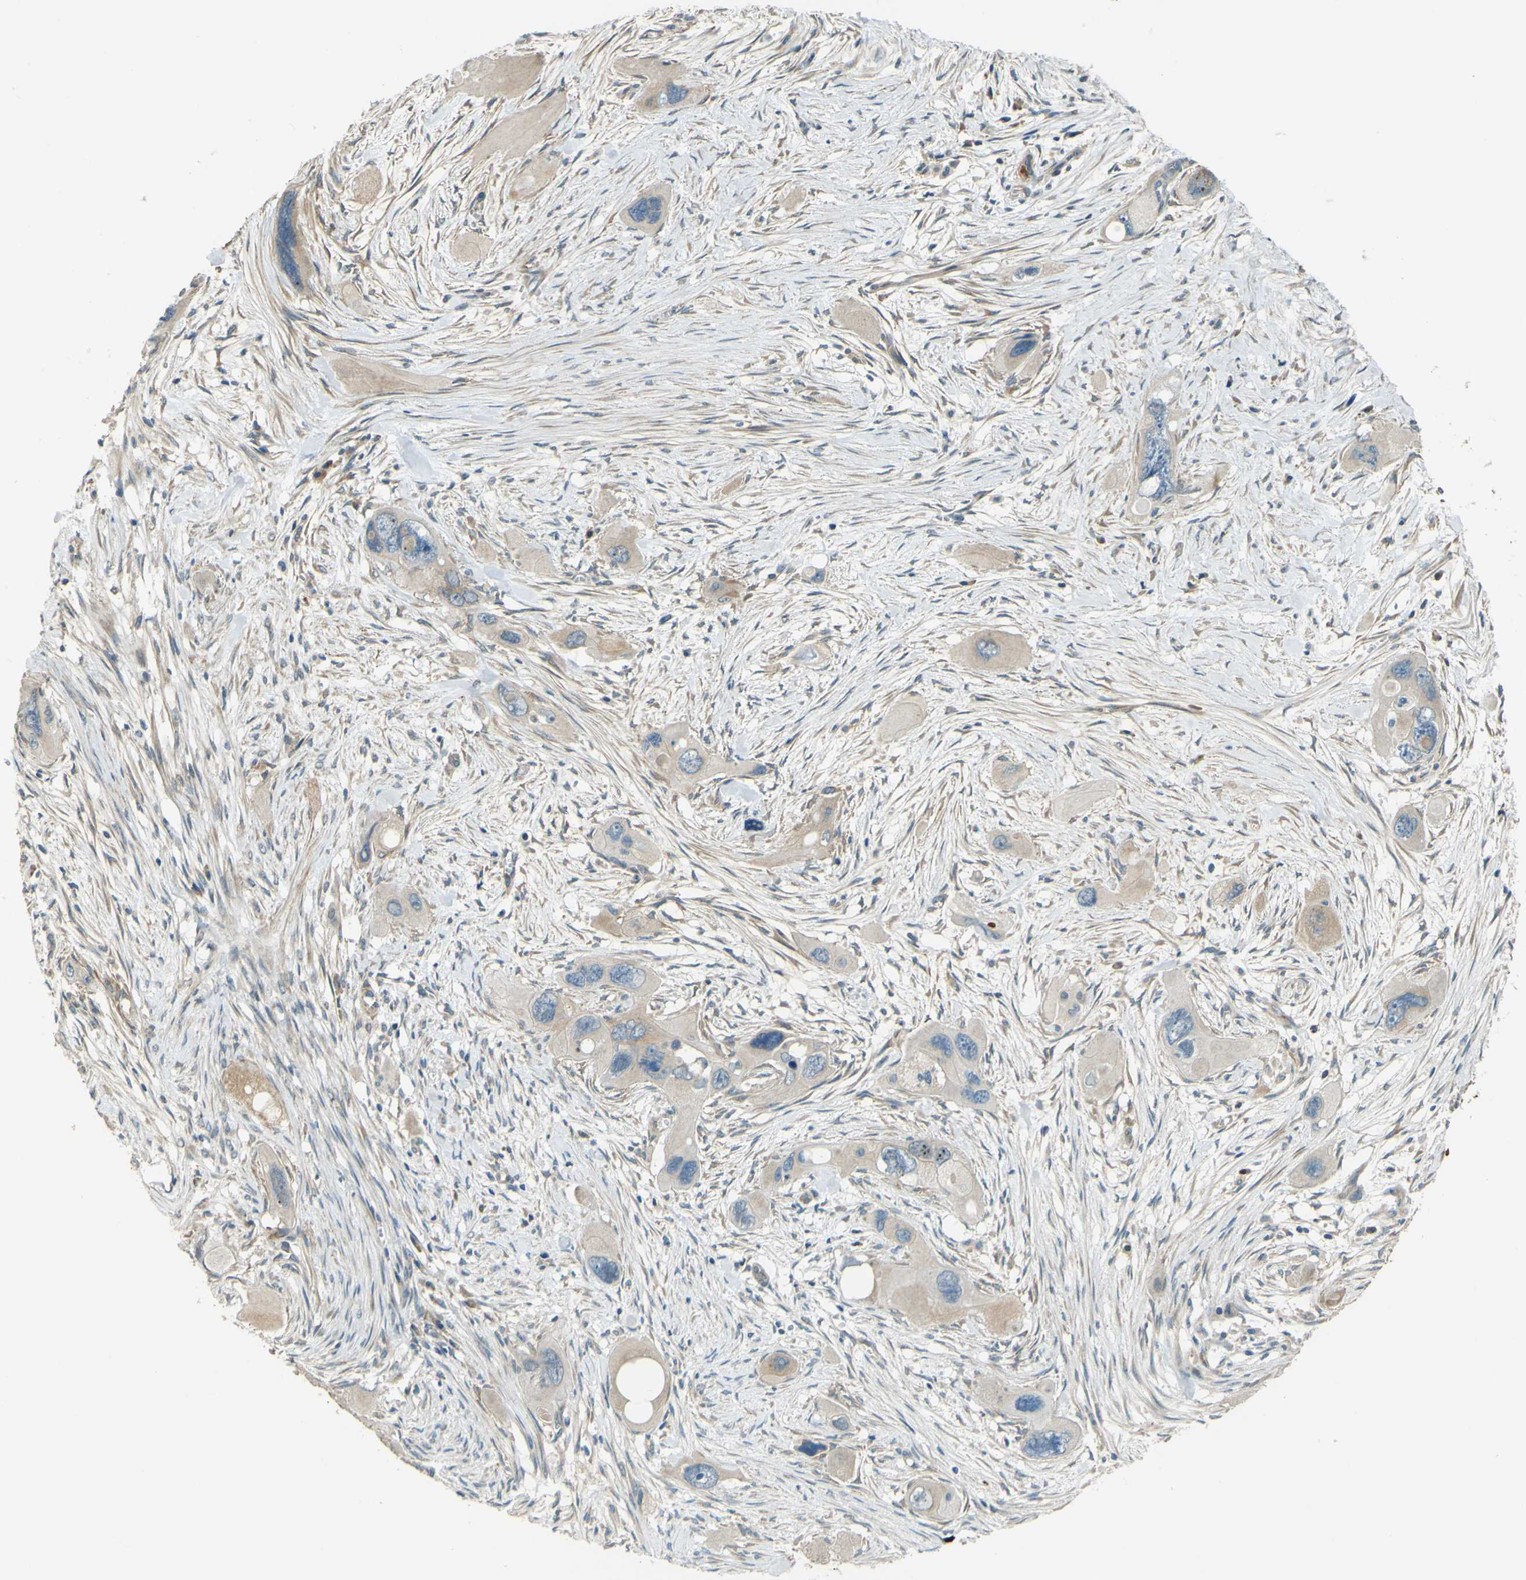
{"staining": {"intensity": "weak", "quantity": ">75%", "location": "cytoplasmic/membranous"}, "tissue": "pancreatic cancer", "cell_type": "Tumor cells", "image_type": "cancer", "snomed": [{"axis": "morphology", "description": "Adenocarcinoma, NOS"}, {"axis": "topography", "description": "Pancreas"}], "caption": "Pancreatic adenocarcinoma stained with a brown dye shows weak cytoplasmic/membranous positive staining in approximately >75% of tumor cells.", "gene": "LPCAT1", "patient": {"sex": "male", "age": 73}}